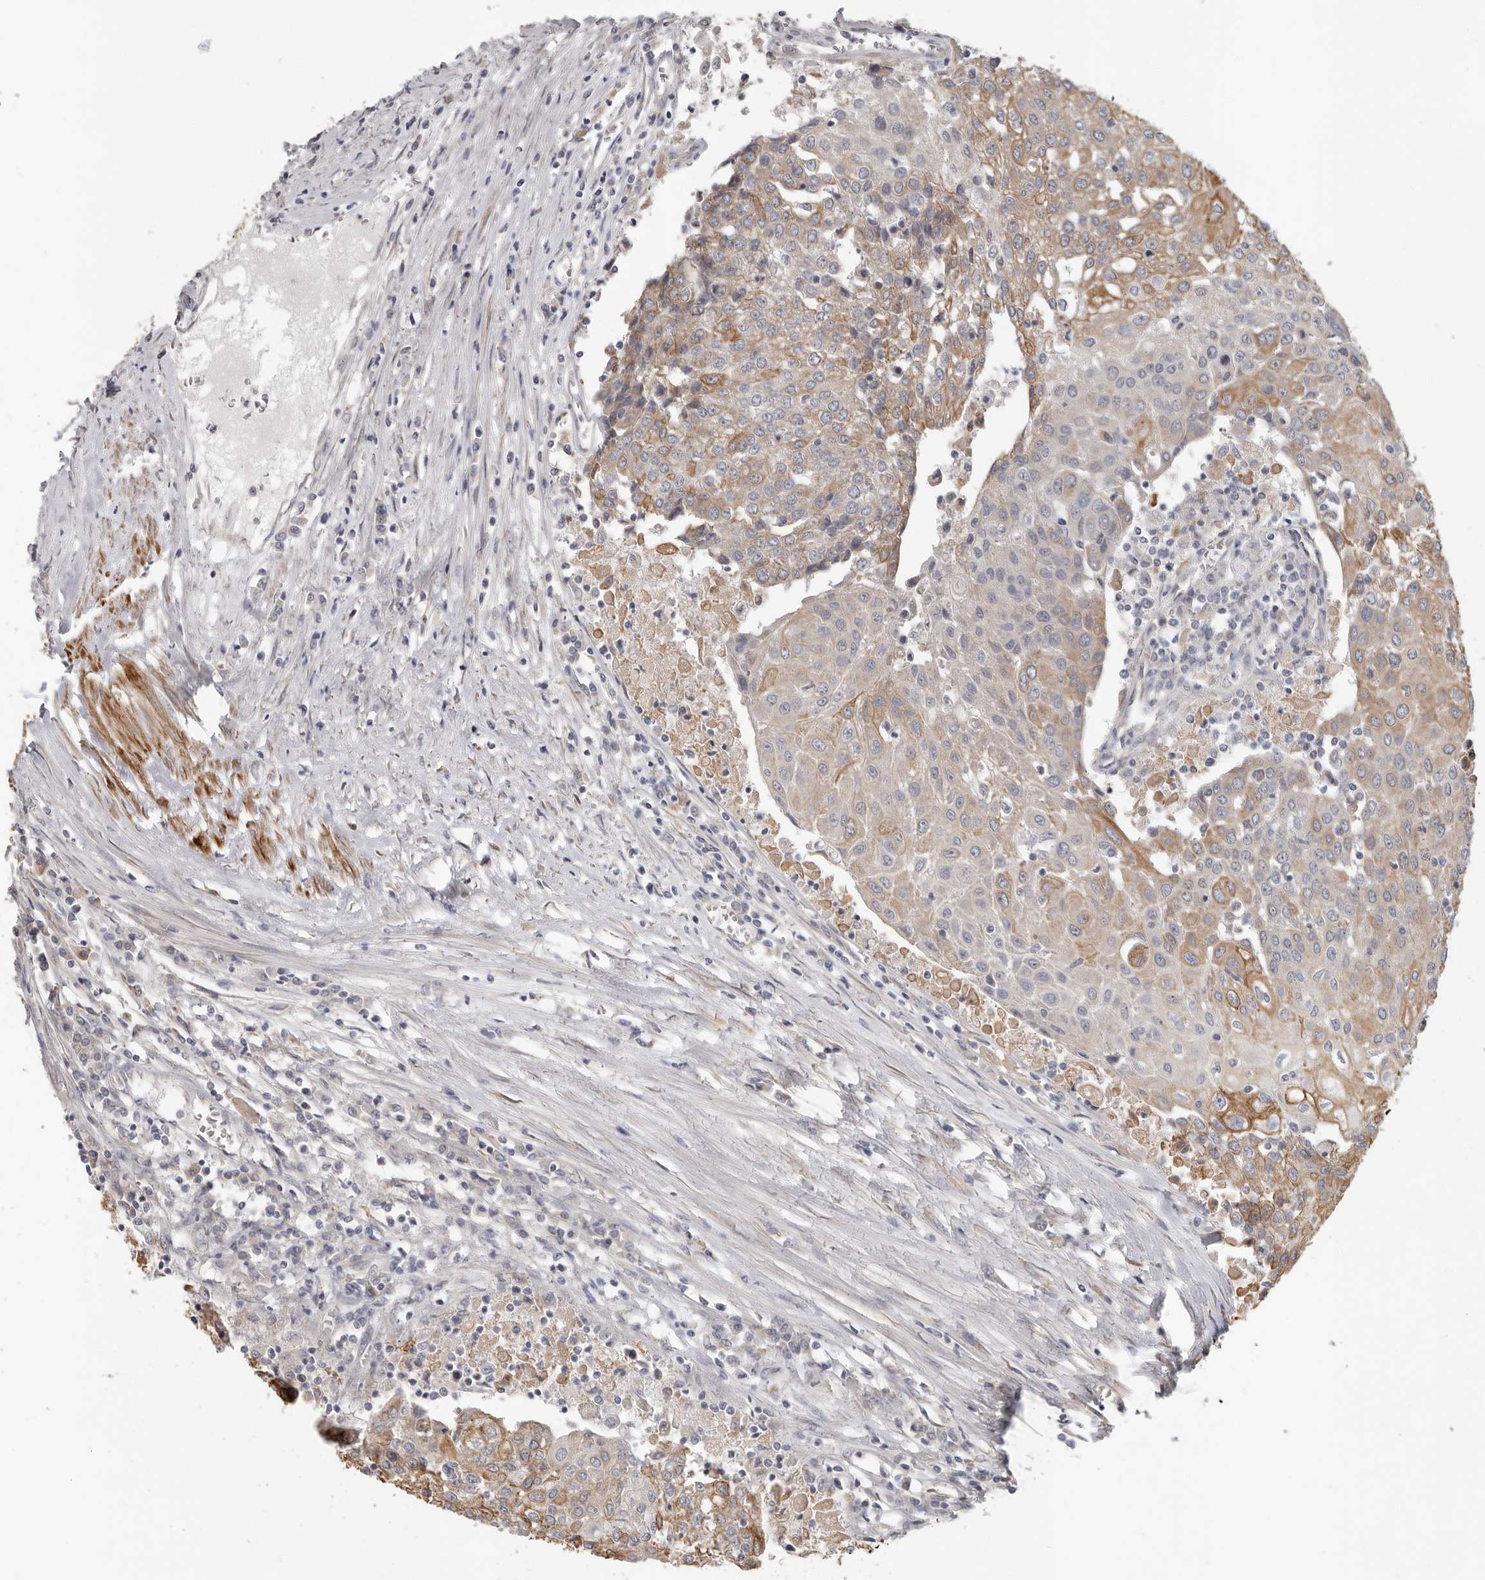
{"staining": {"intensity": "moderate", "quantity": ">75%", "location": "cytoplasmic/membranous"}, "tissue": "urothelial cancer", "cell_type": "Tumor cells", "image_type": "cancer", "snomed": [{"axis": "morphology", "description": "Urothelial carcinoma, High grade"}, {"axis": "topography", "description": "Urinary bladder"}], "caption": "Urothelial cancer tissue exhibits moderate cytoplasmic/membranous positivity in approximately >75% of tumor cells, visualized by immunohistochemistry.", "gene": "UNK", "patient": {"sex": "female", "age": 85}}